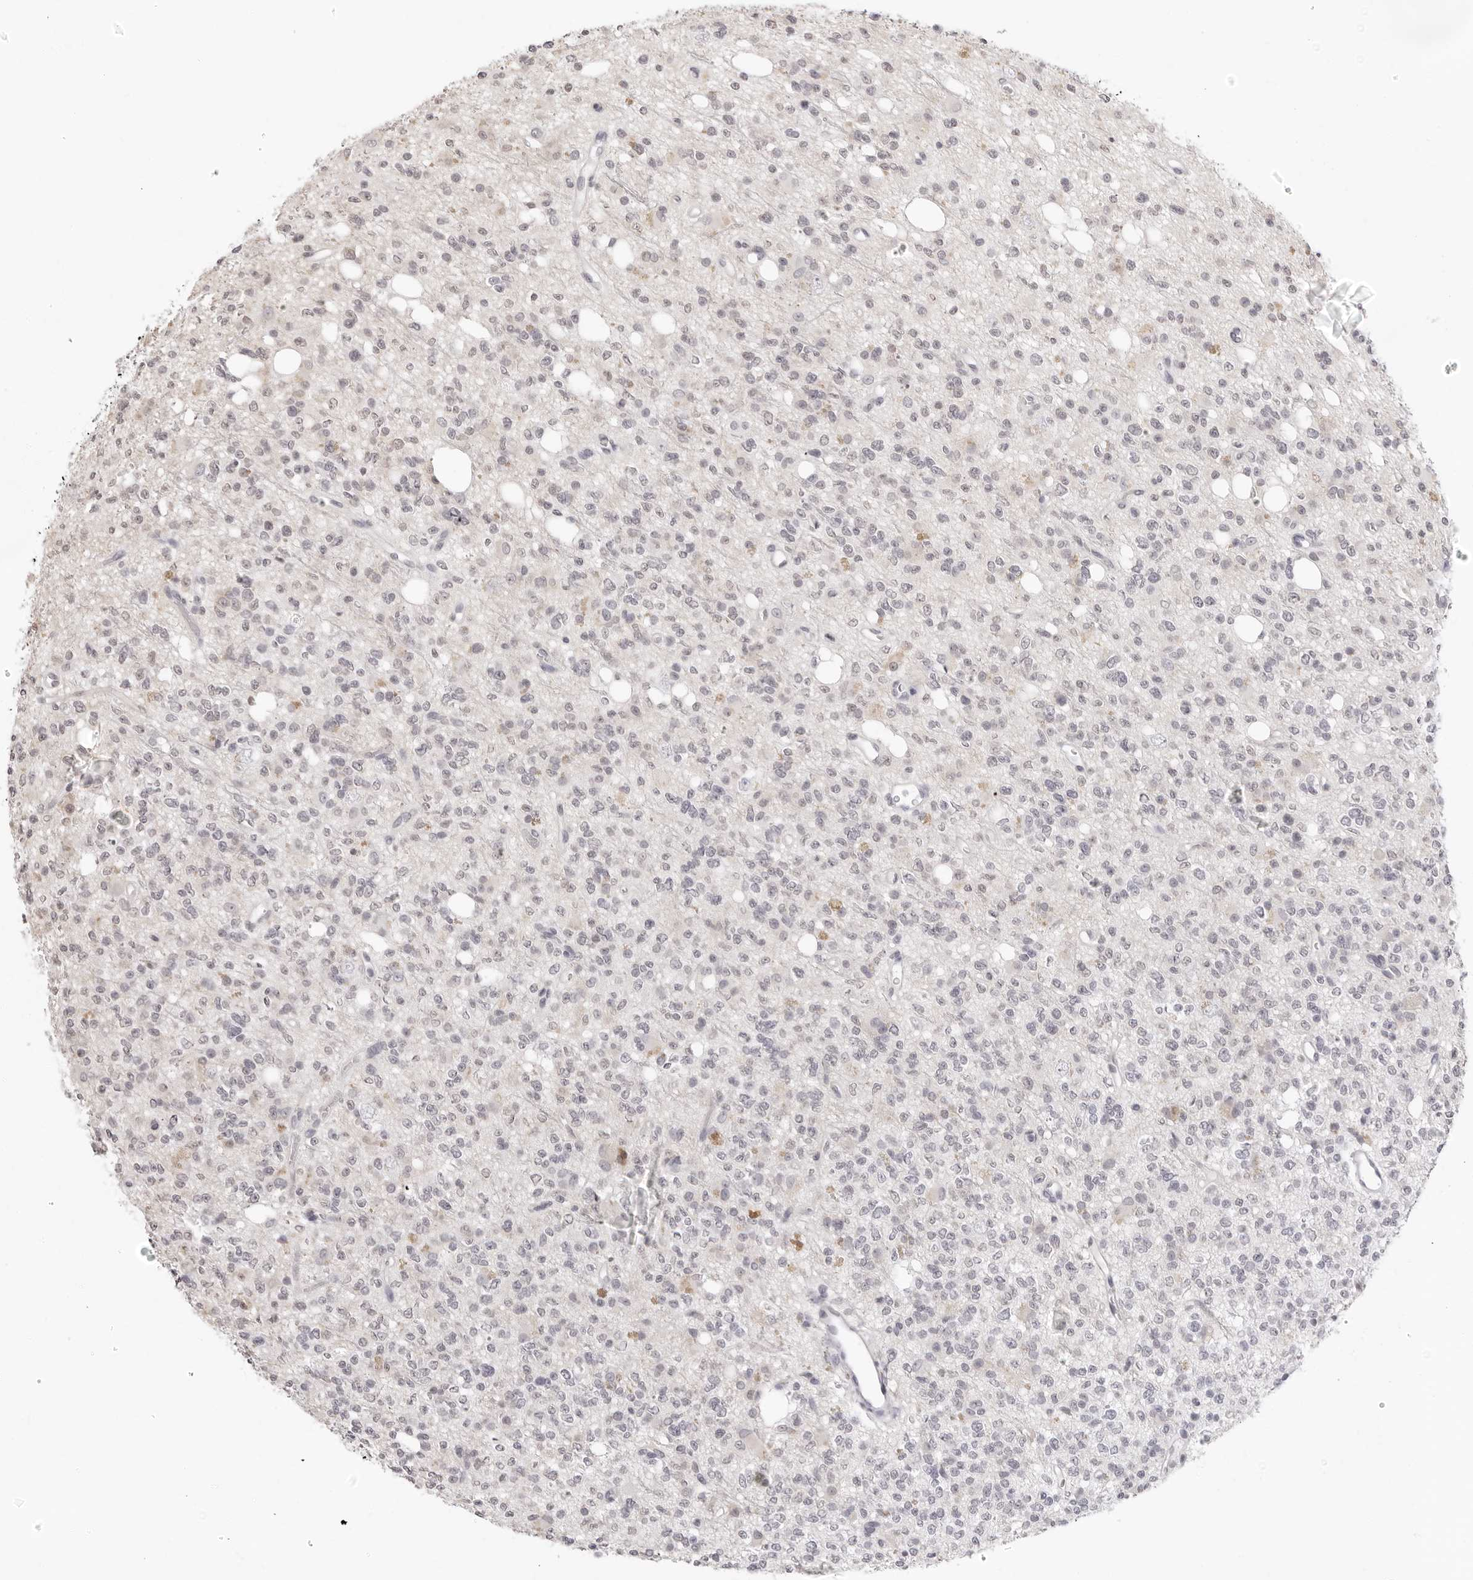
{"staining": {"intensity": "negative", "quantity": "none", "location": "none"}, "tissue": "glioma", "cell_type": "Tumor cells", "image_type": "cancer", "snomed": [{"axis": "morphology", "description": "Glioma, malignant, High grade"}, {"axis": "topography", "description": "Brain"}], "caption": "Micrograph shows no significant protein positivity in tumor cells of malignant glioma (high-grade).", "gene": "FDPS", "patient": {"sex": "female", "age": 62}}